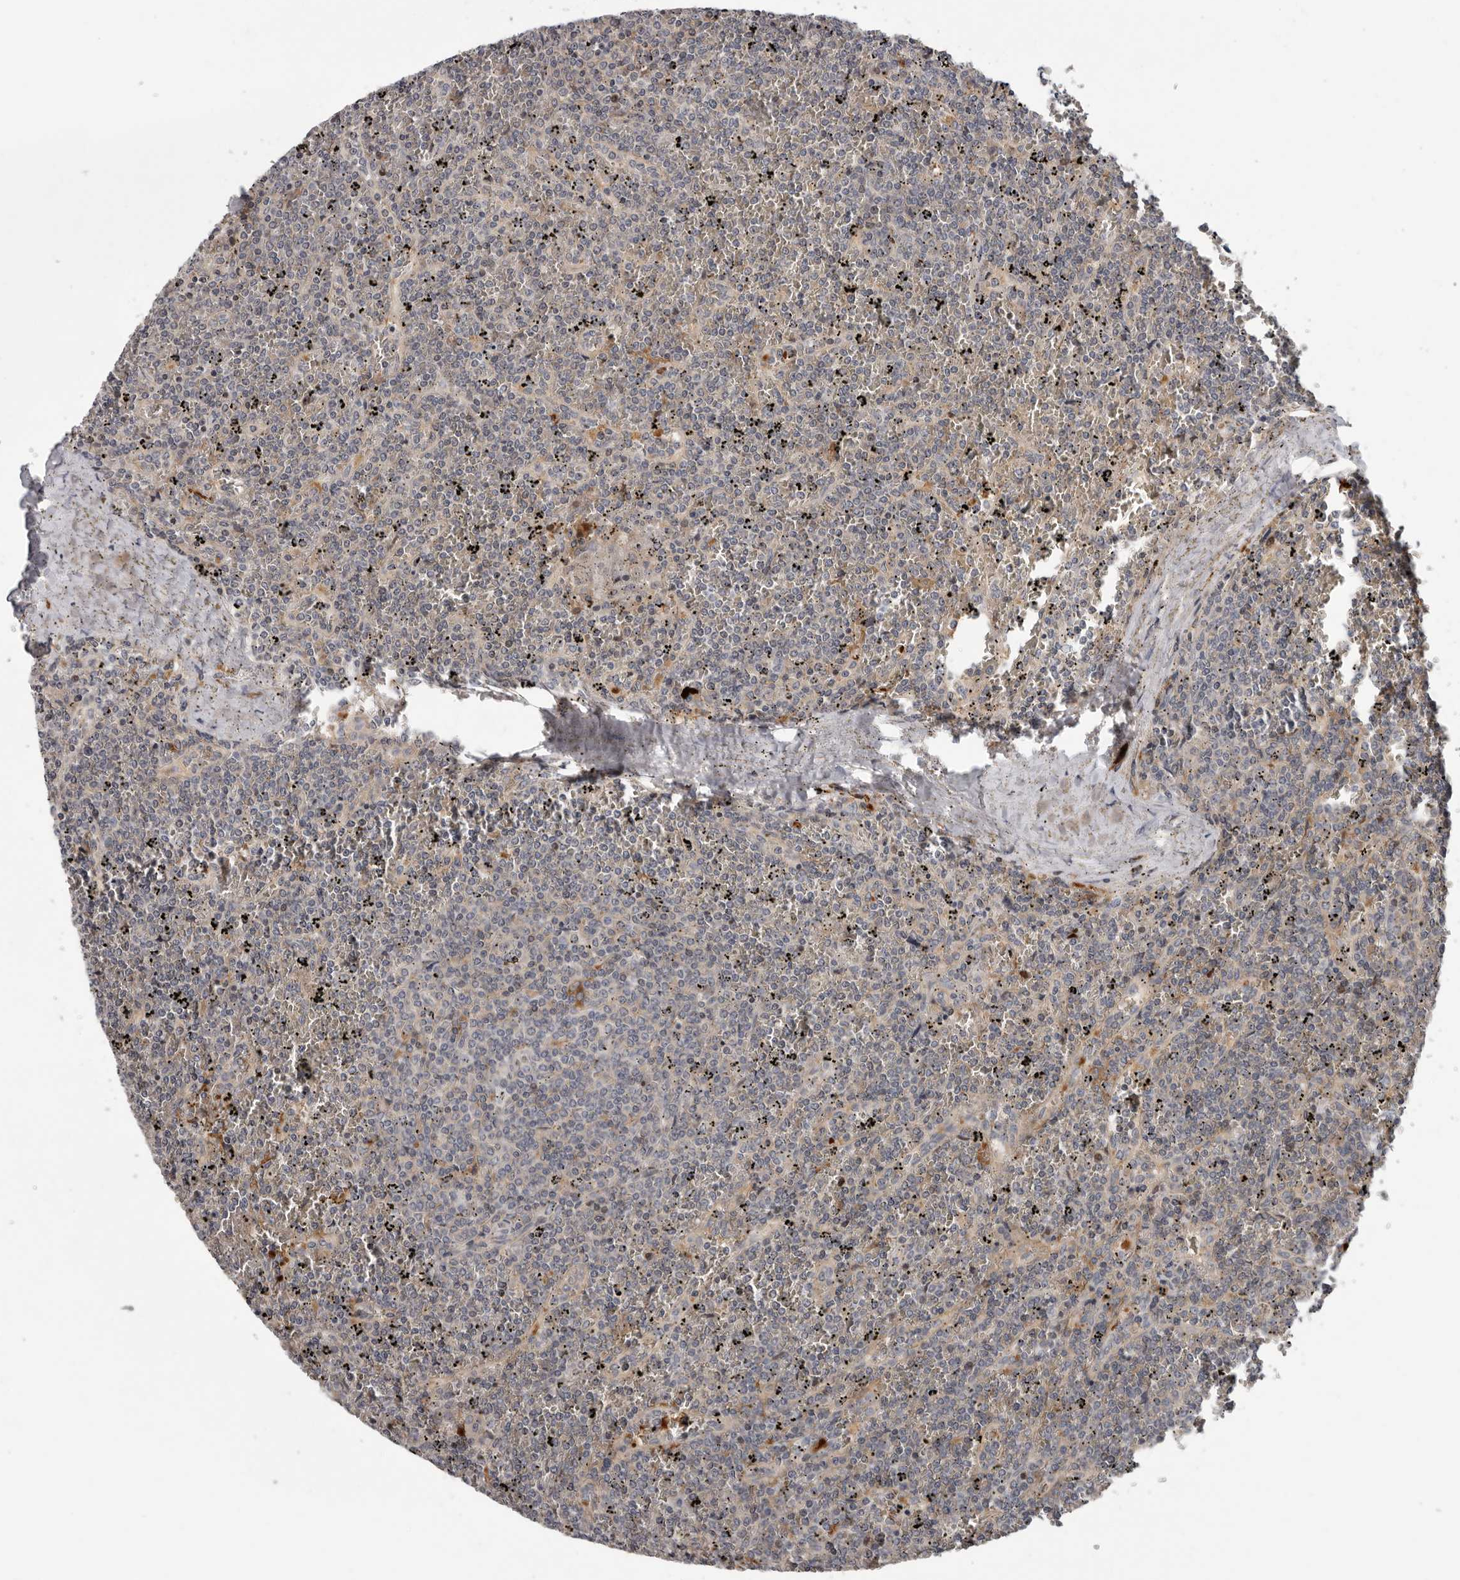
{"staining": {"intensity": "negative", "quantity": "none", "location": "none"}, "tissue": "lymphoma", "cell_type": "Tumor cells", "image_type": "cancer", "snomed": [{"axis": "morphology", "description": "Malignant lymphoma, non-Hodgkin's type, Low grade"}, {"axis": "topography", "description": "Spleen"}], "caption": "A photomicrograph of malignant lymphoma, non-Hodgkin's type (low-grade) stained for a protein demonstrates no brown staining in tumor cells.", "gene": "FGFR4", "patient": {"sex": "female", "age": 19}}